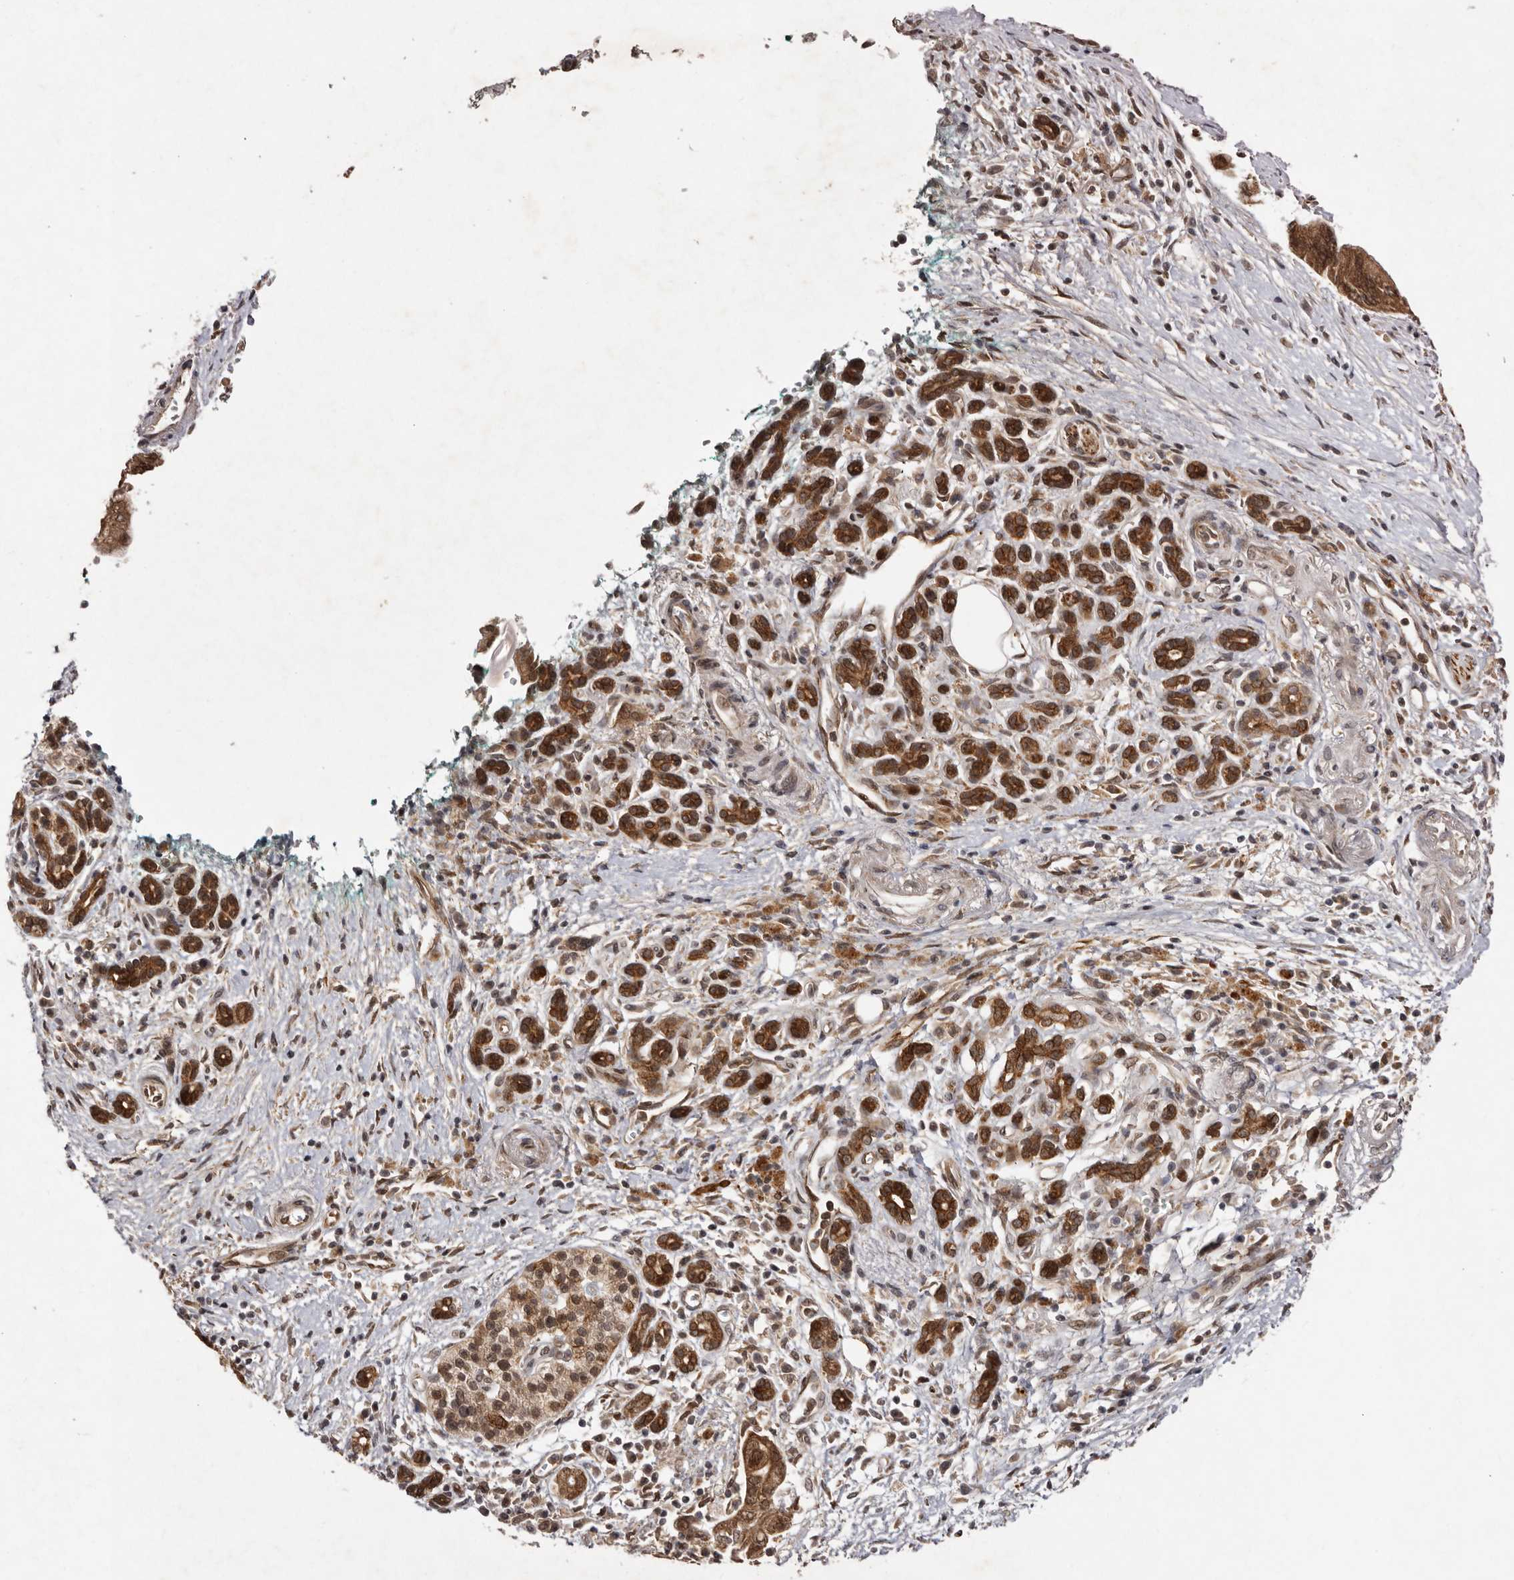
{"staining": {"intensity": "strong", "quantity": ">75%", "location": "cytoplasmic/membranous,nuclear"}, "tissue": "pancreatic cancer", "cell_type": "Tumor cells", "image_type": "cancer", "snomed": [{"axis": "morphology", "description": "Adenocarcinoma, NOS"}, {"axis": "topography", "description": "Pancreas"}], "caption": "An immunohistochemistry (IHC) image of neoplastic tissue is shown. Protein staining in brown shows strong cytoplasmic/membranous and nuclear positivity in adenocarcinoma (pancreatic) within tumor cells. Nuclei are stained in blue.", "gene": "ABL1", "patient": {"sex": "male", "age": 78}}